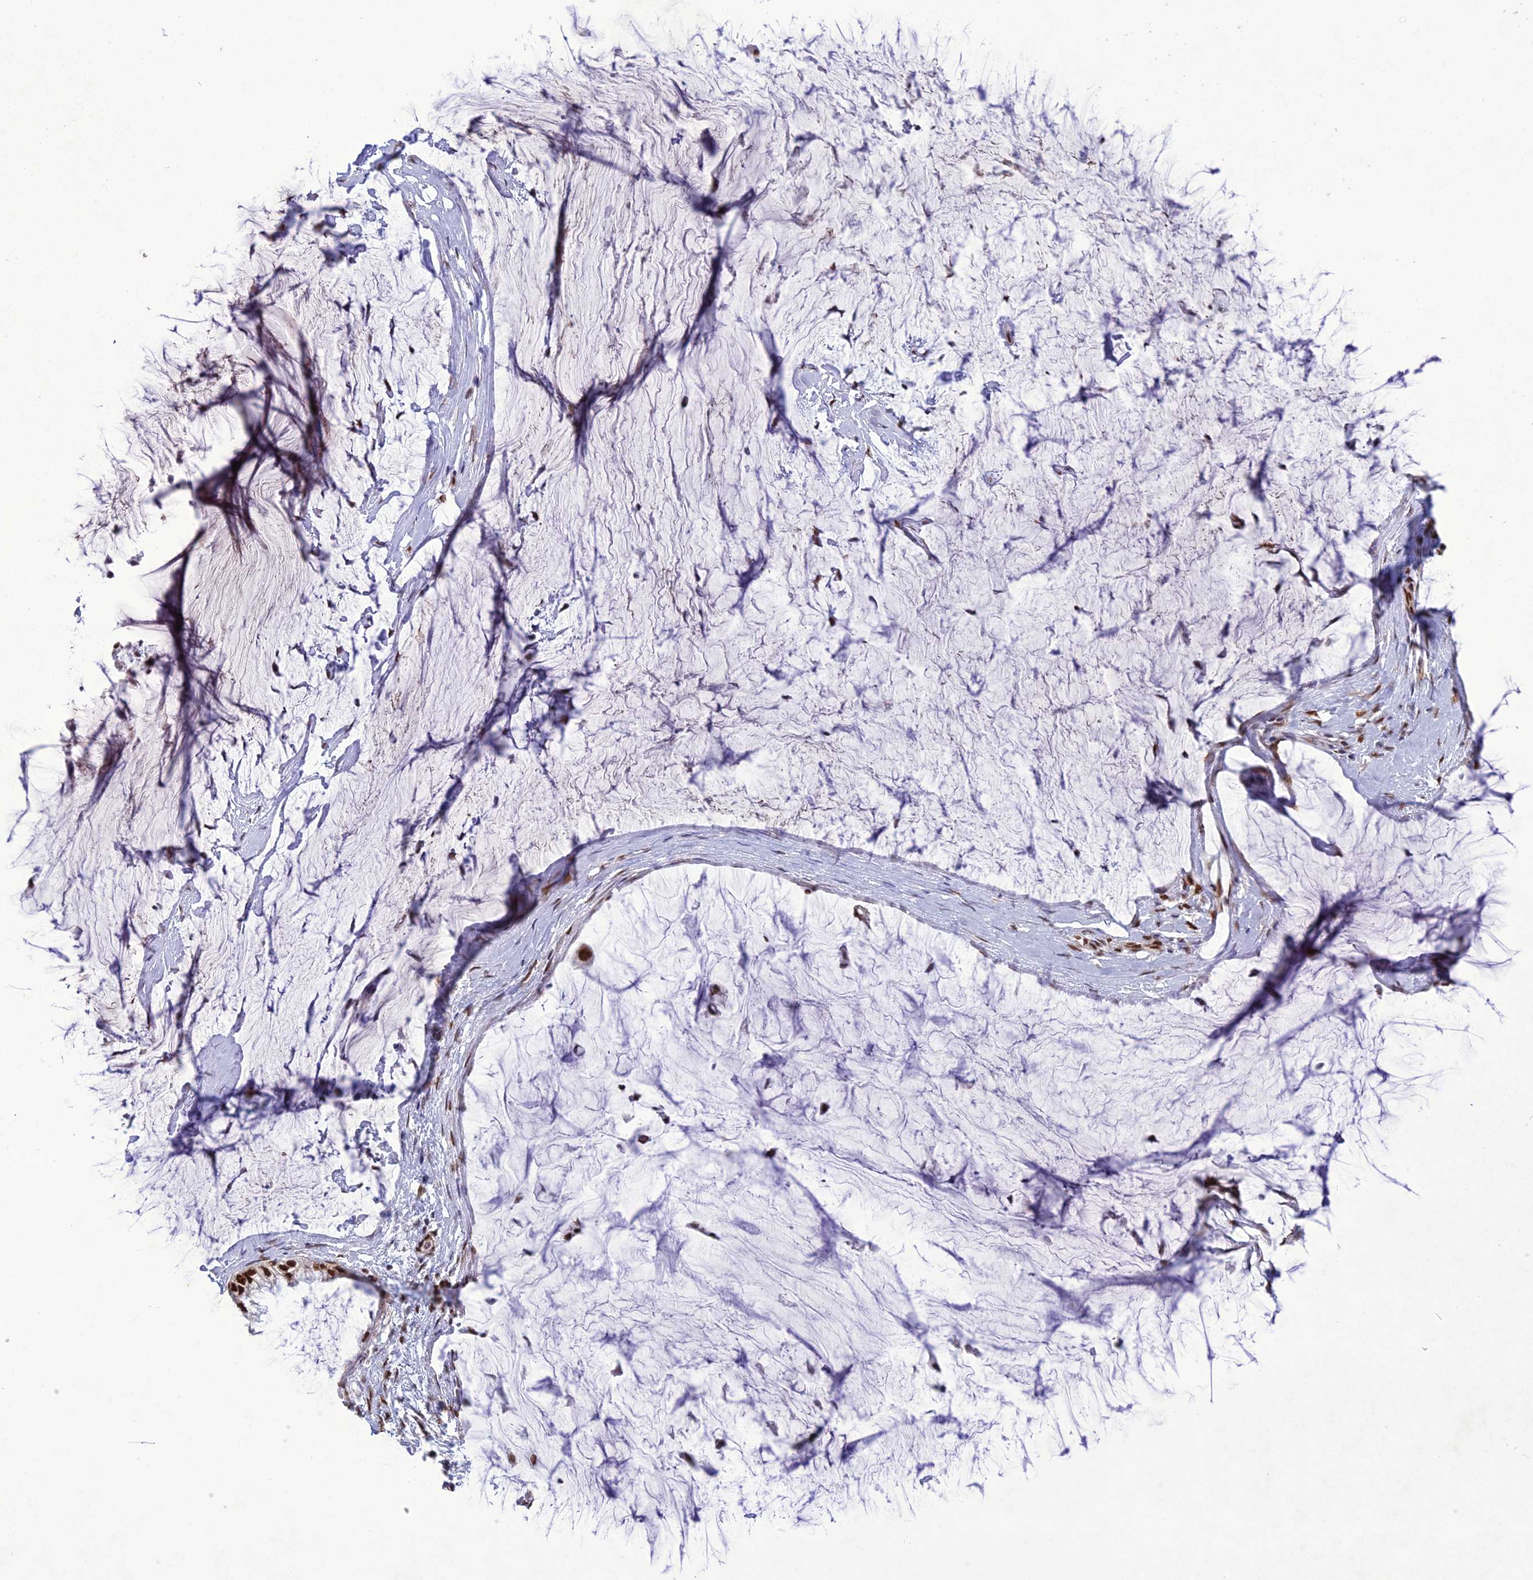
{"staining": {"intensity": "strong", "quantity": ">75%", "location": "nuclear"}, "tissue": "ovarian cancer", "cell_type": "Tumor cells", "image_type": "cancer", "snomed": [{"axis": "morphology", "description": "Cystadenocarcinoma, mucinous, NOS"}, {"axis": "topography", "description": "Ovary"}], "caption": "A histopathology image of ovarian cancer stained for a protein demonstrates strong nuclear brown staining in tumor cells. (brown staining indicates protein expression, while blue staining denotes nuclei).", "gene": "DDX1", "patient": {"sex": "female", "age": 39}}